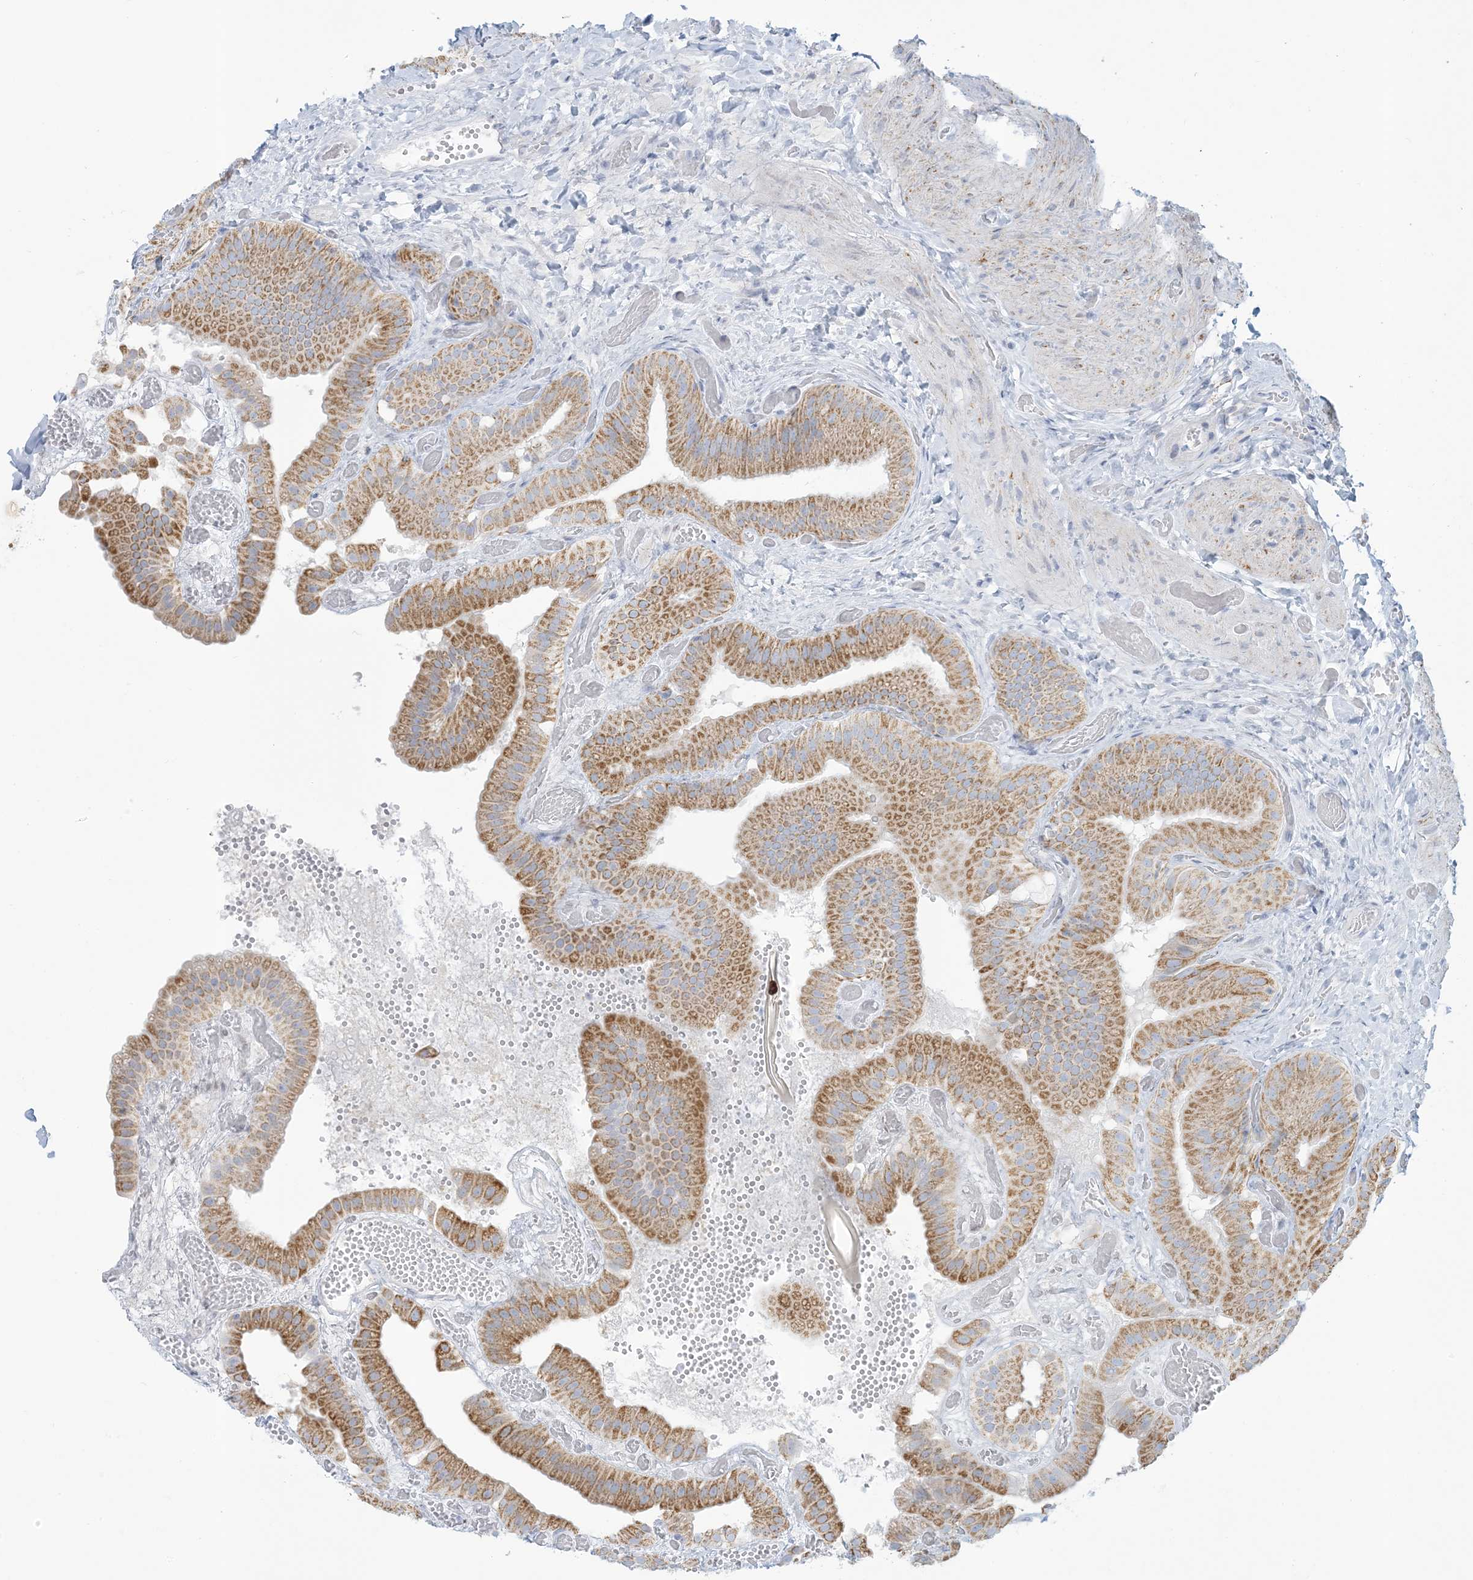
{"staining": {"intensity": "moderate", "quantity": ">75%", "location": "cytoplasmic/membranous"}, "tissue": "gallbladder", "cell_type": "Glandular cells", "image_type": "normal", "snomed": [{"axis": "morphology", "description": "Normal tissue, NOS"}, {"axis": "topography", "description": "Gallbladder"}], "caption": "Moderate cytoplasmic/membranous expression is appreciated in about >75% of glandular cells in unremarkable gallbladder.", "gene": "ZDHHC4", "patient": {"sex": "female", "age": 64}}